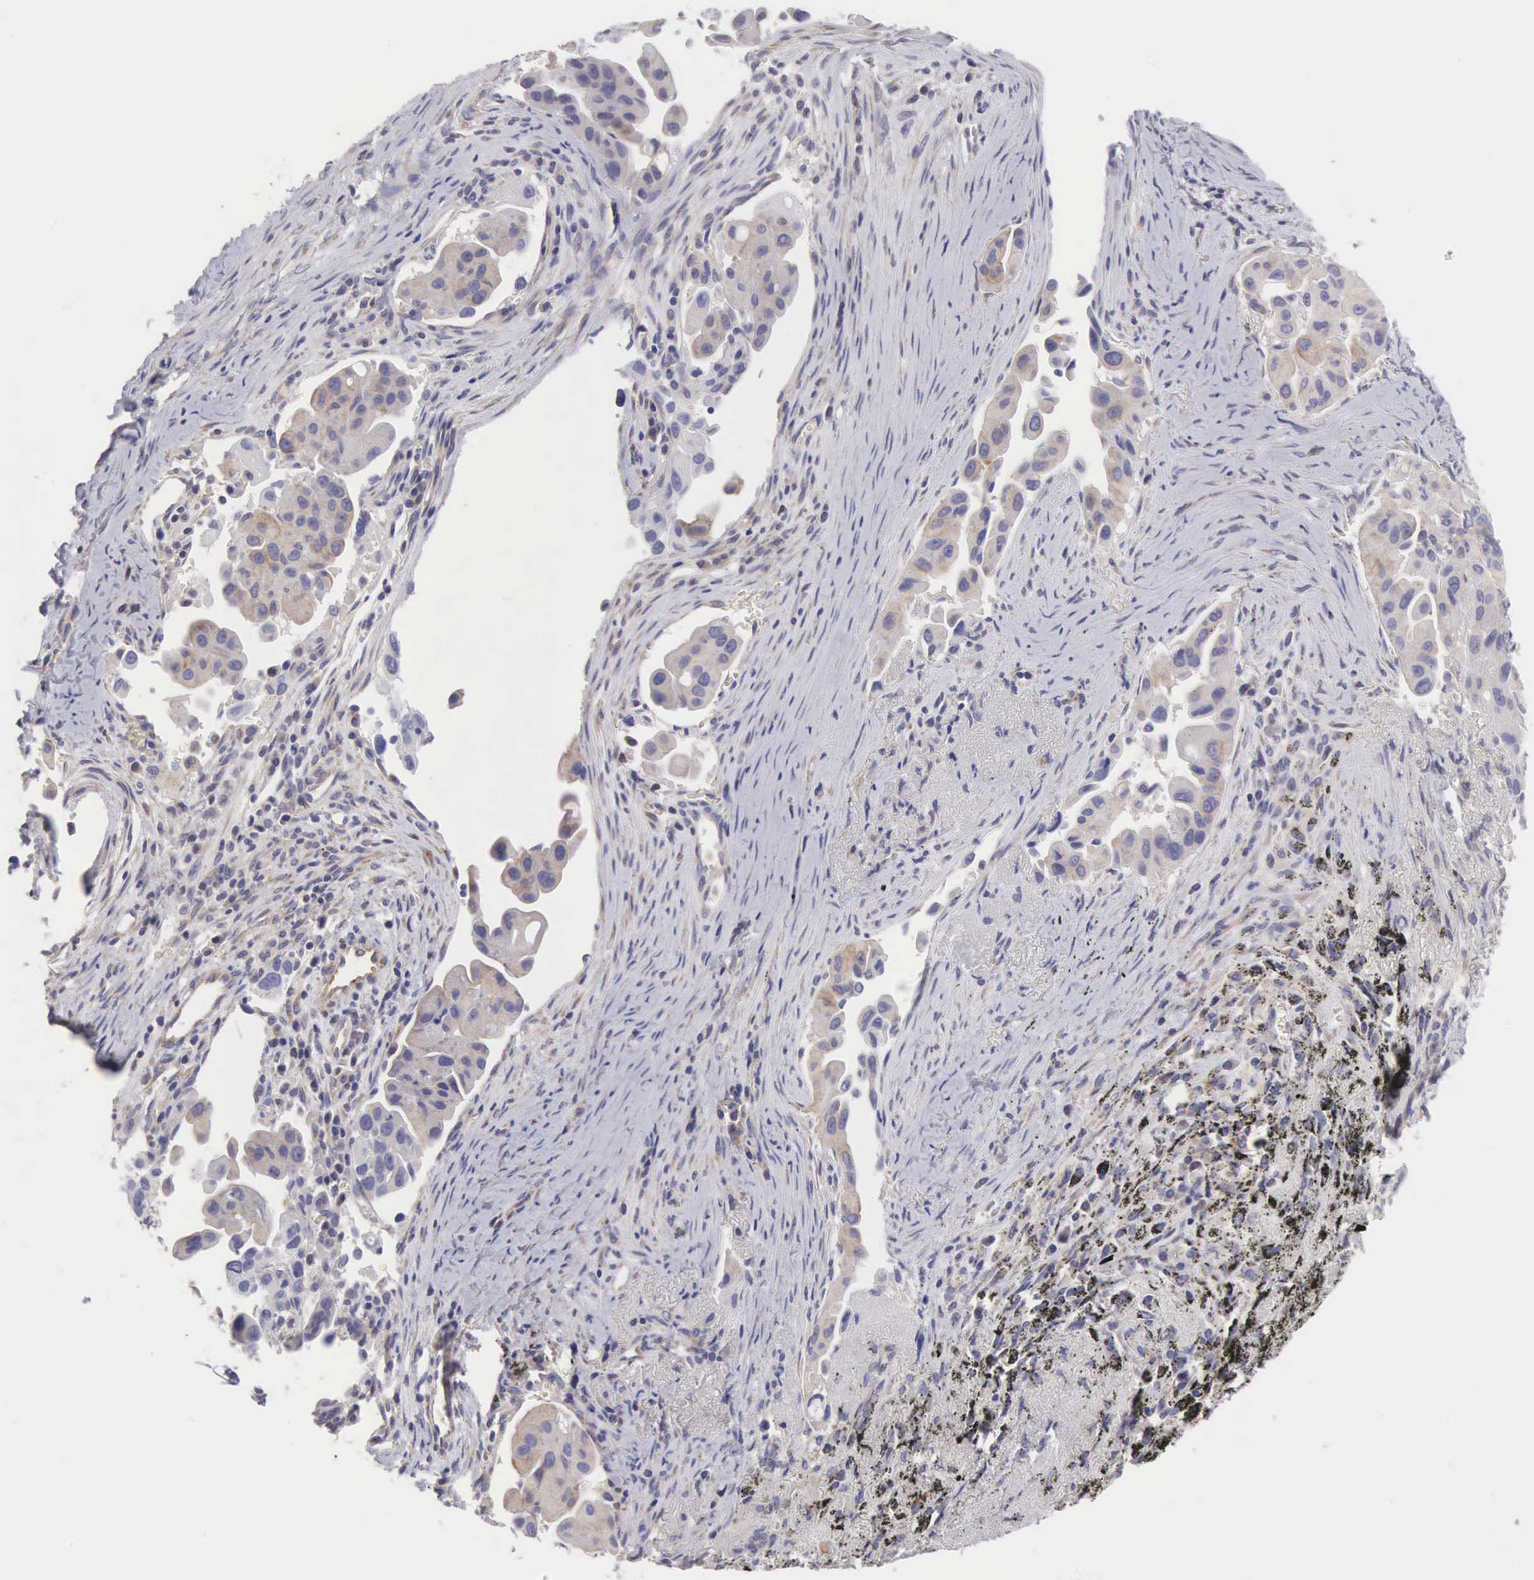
{"staining": {"intensity": "weak", "quantity": "<25%", "location": "cytoplasmic/membranous"}, "tissue": "lung cancer", "cell_type": "Tumor cells", "image_type": "cancer", "snomed": [{"axis": "morphology", "description": "Adenocarcinoma, NOS"}, {"axis": "topography", "description": "Lung"}], "caption": "This is an IHC histopathology image of adenocarcinoma (lung). There is no expression in tumor cells.", "gene": "SLITRK4", "patient": {"sex": "male", "age": 68}}